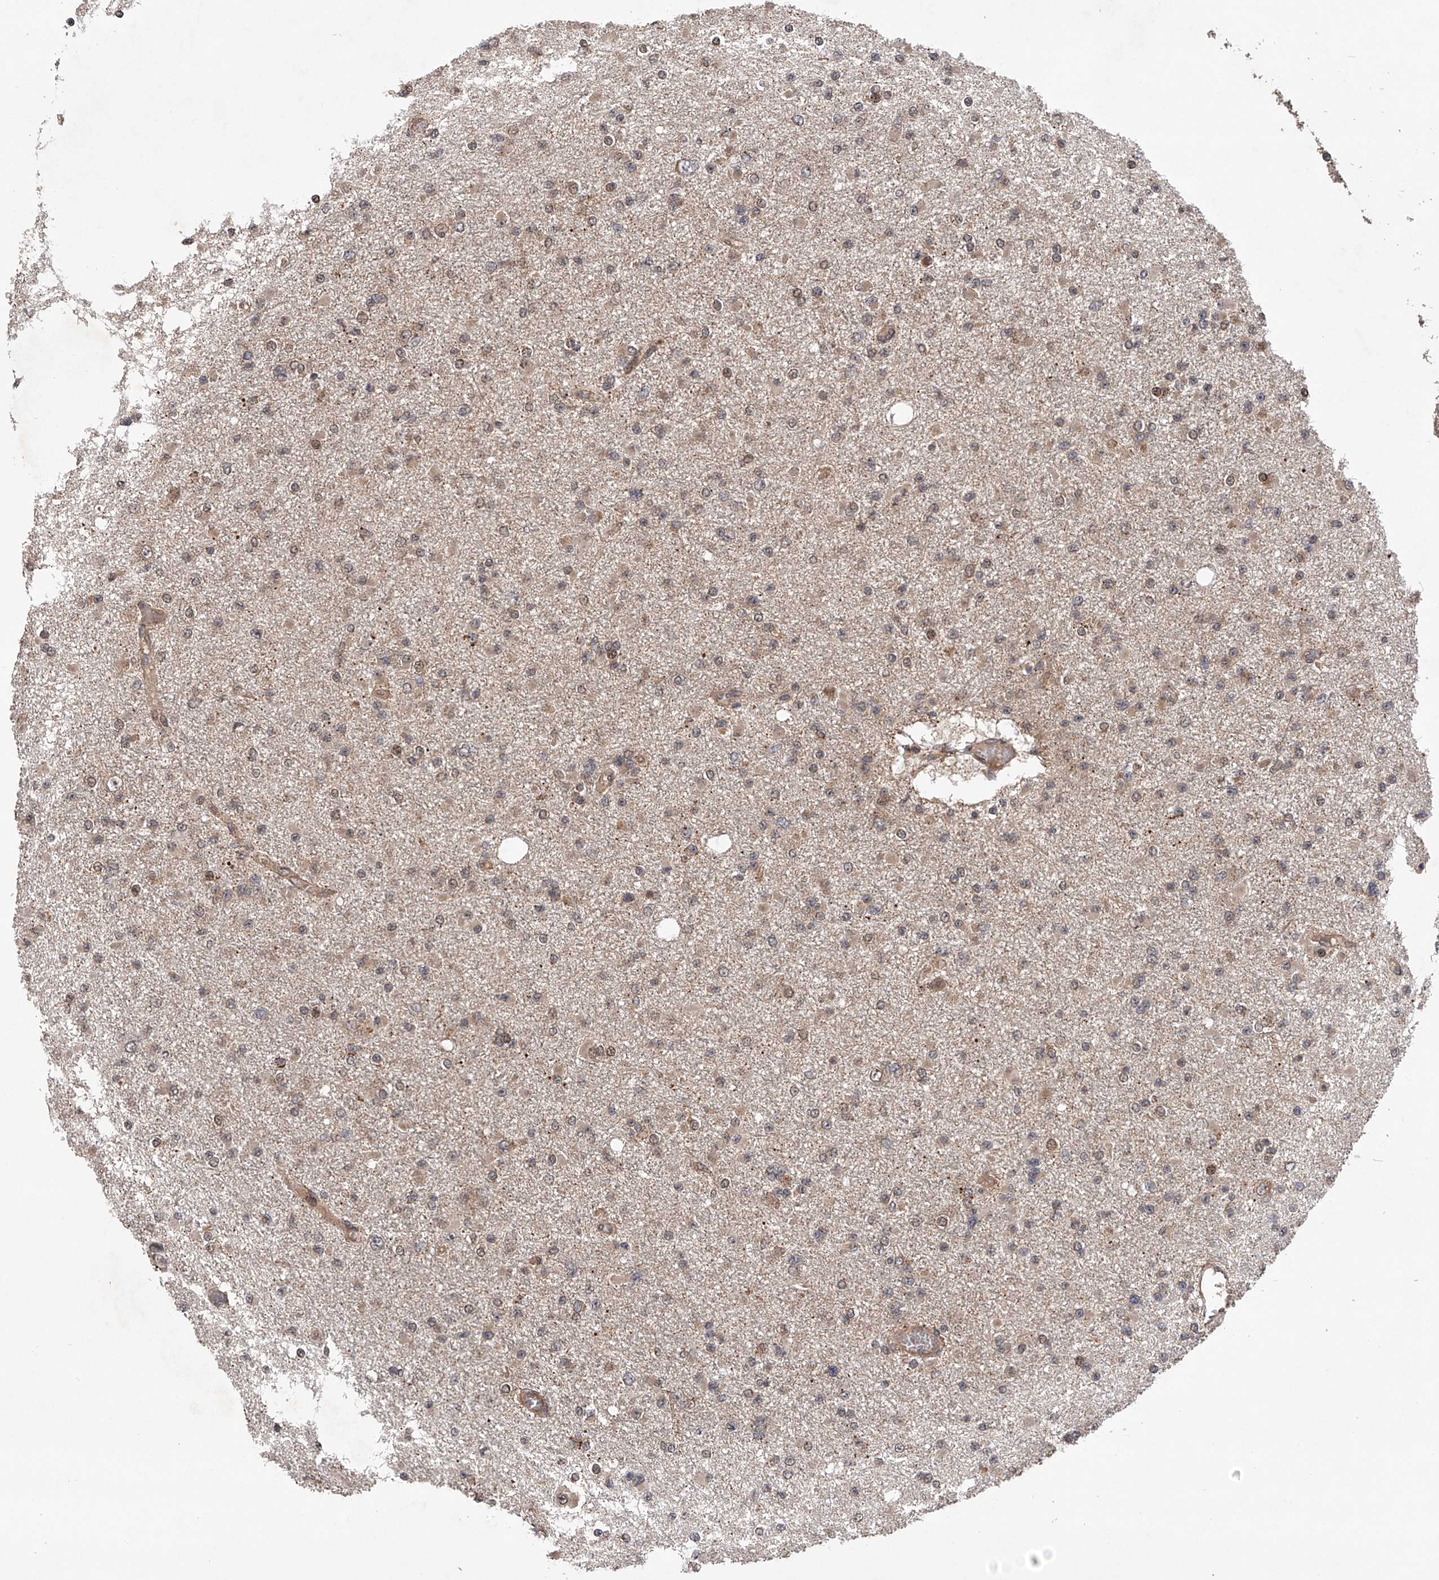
{"staining": {"intensity": "weak", "quantity": ">75%", "location": "cytoplasmic/membranous"}, "tissue": "glioma", "cell_type": "Tumor cells", "image_type": "cancer", "snomed": [{"axis": "morphology", "description": "Glioma, malignant, Low grade"}, {"axis": "topography", "description": "Brain"}], "caption": "Weak cytoplasmic/membranous expression is seen in about >75% of tumor cells in glioma. The staining was performed using DAB, with brown indicating positive protein expression. Nuclei are stained blue with hematoxylin.", "gene": "MAP3K11", "patient": {"sex": "female", "age": 22}}